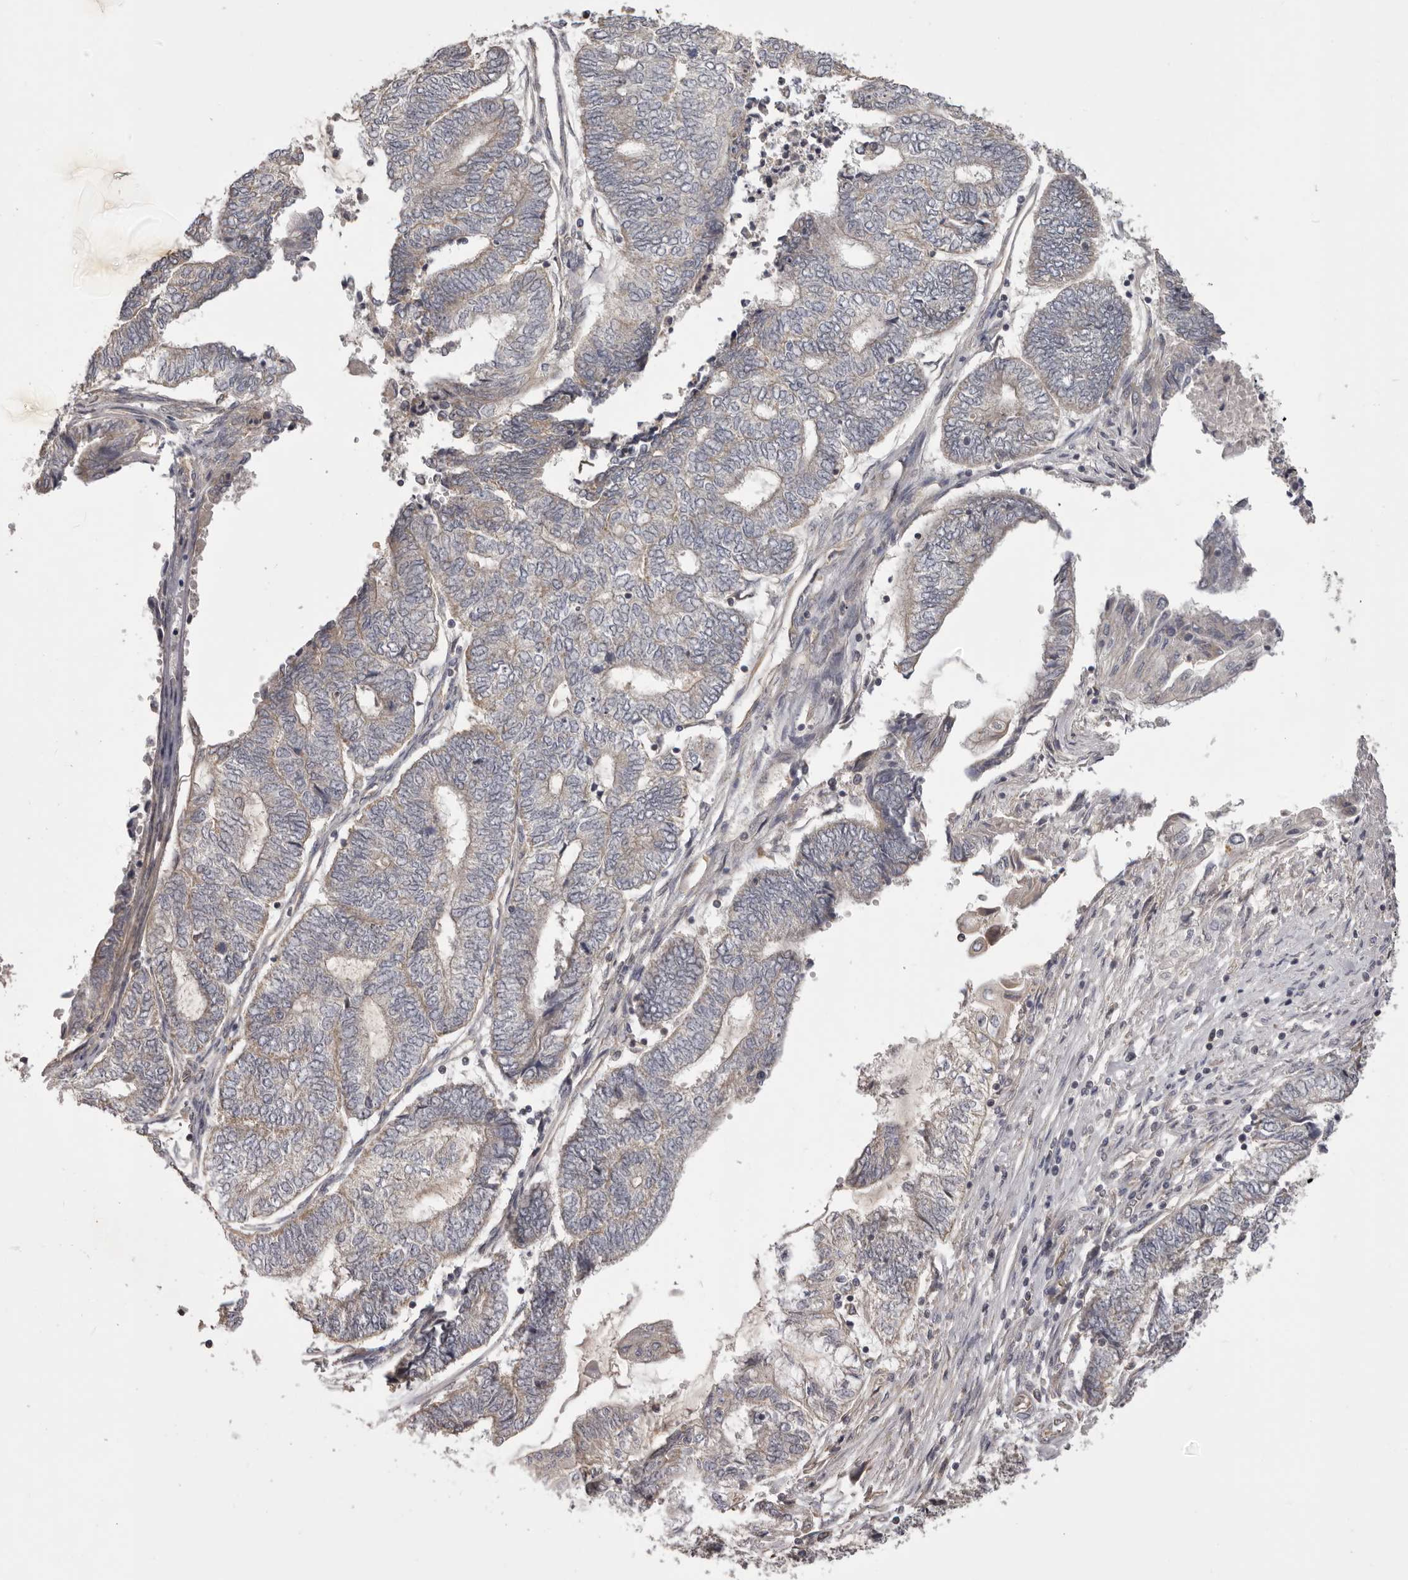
{"staining": {"intensity": "negative", "quantity": "none", "location": "none"}, "tissue": "endometrial cancer", "cell_type": "Tumor cells", "image_type": "cancer", "snomed": [{"axis": "morphology", "description": "Adenocarcinoma, NOS"}, {"axis": "topography", "description": "Uterus"}, {"axis": "topography", "description": "Endometrium"}], "caption": "The photomicrograph exhibits no staining of tumor cells in endometrial adenocarcinoma.", "gene": "HRH1", "patient": {"sex": "female", "age": 70}}